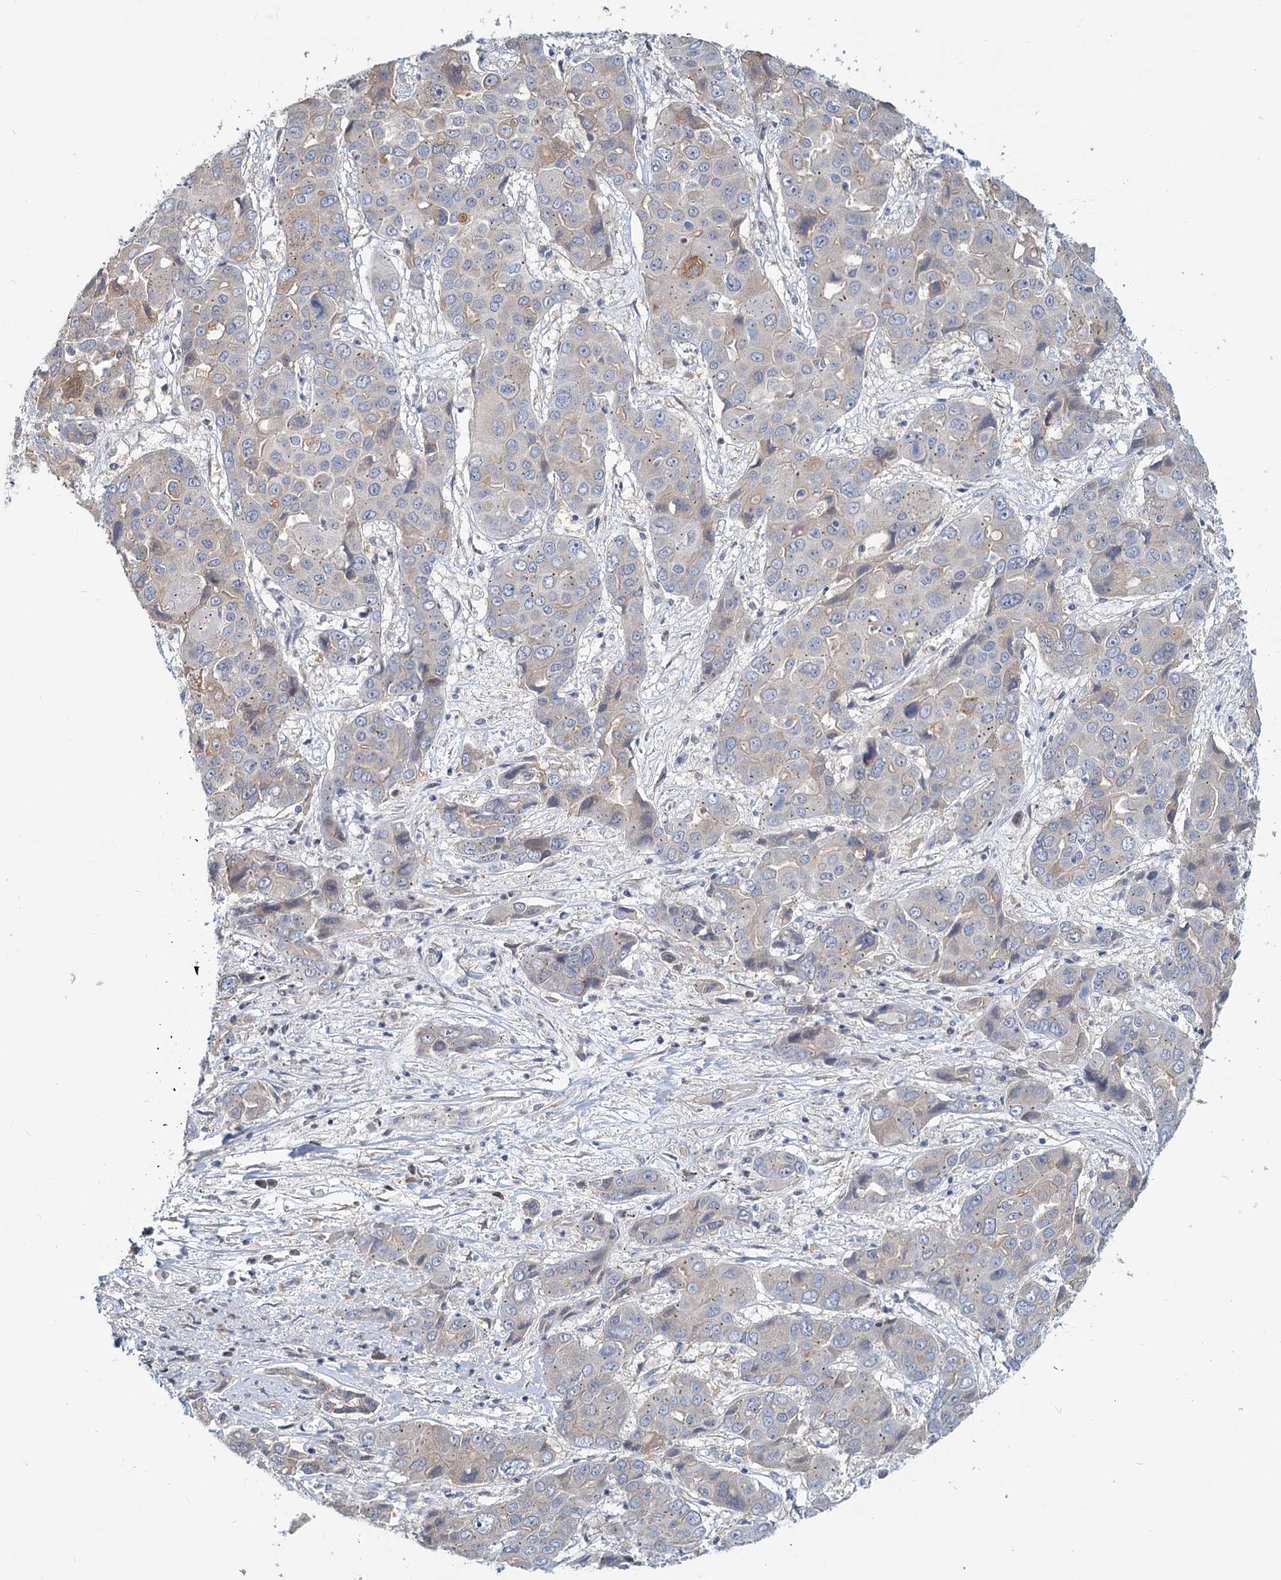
{"staining": {"intensity": "negative", "quantity": "none", "location": "none"}, "tissue": "liver cancer", "cell_type": "Tumor cells", "image_type": "cancer", "snomed": [{"axis": "morphology", "description": "Cholangiocarcinoma"}, {"axis": "topography", "description": "Liver"}], "caption": "Immunohistochemistry photomicrograph of human liver cholangiocarcinoma stained for a protein (brown), which shows no positivity in tumor cells.", "gene": "STAP1", "patient": {"sex": "male", "age": 67}}